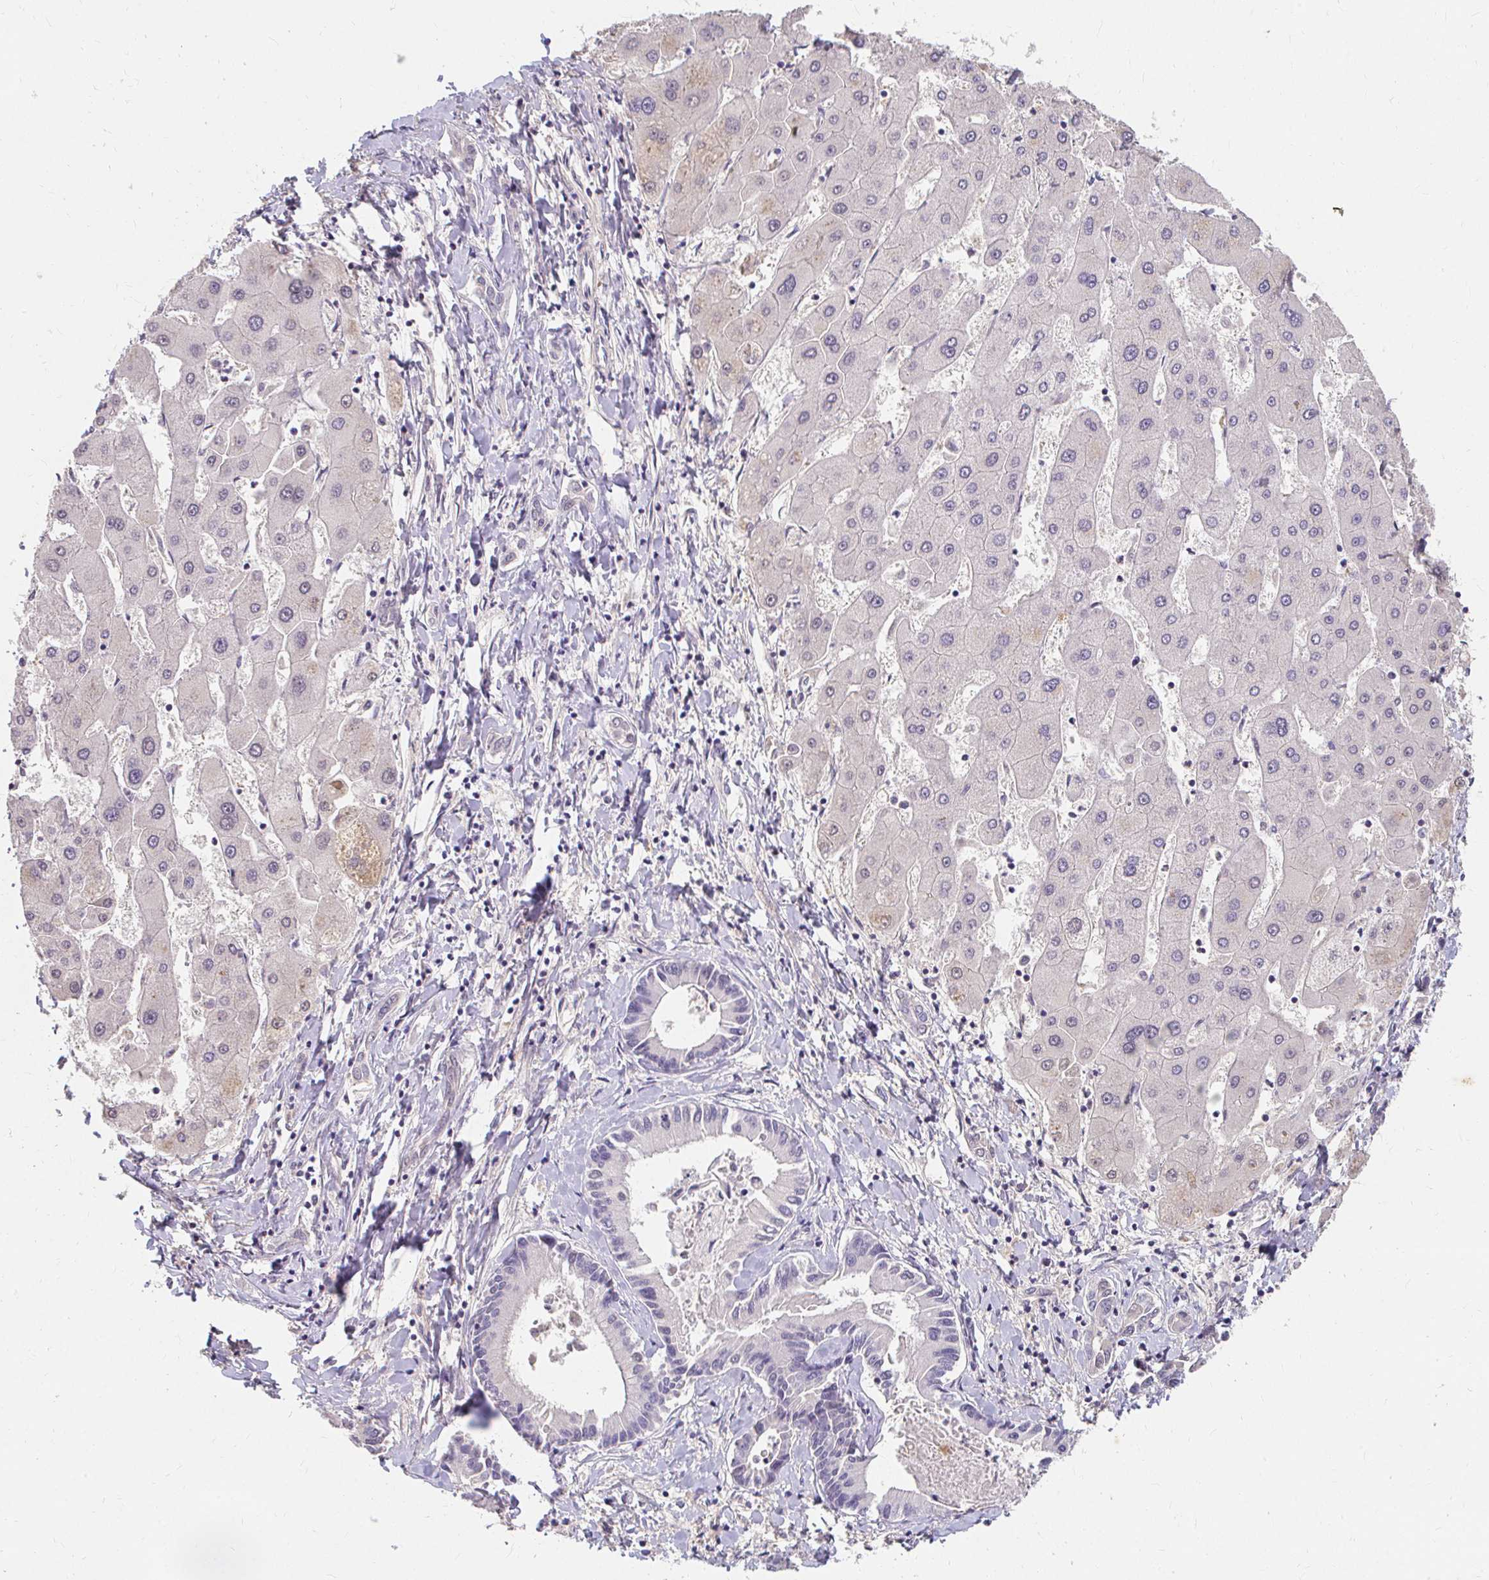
{"staining": {"intensity": "negative", "quantity": "none", "location": "none"}, "tissue": "liver cancer", "cell_type": "Tumor cells", "image_type": "cancer", "snomed": [{"axis": "morphology", "description": "Cholangiocarcinoma"}, {"axis": "topography", "description": "Liver"}], "caption": "High magnification brightfield microscopy of liver cancer (cholangiocarcinoma) stained with DAB (3,3'-diaminobenzidine) (brown) and counterstained with hematoxylin (blue): tumor cells show no significant expression.", "gene": "LOXL4", "patient": {"sex": "male", "age": 66}}